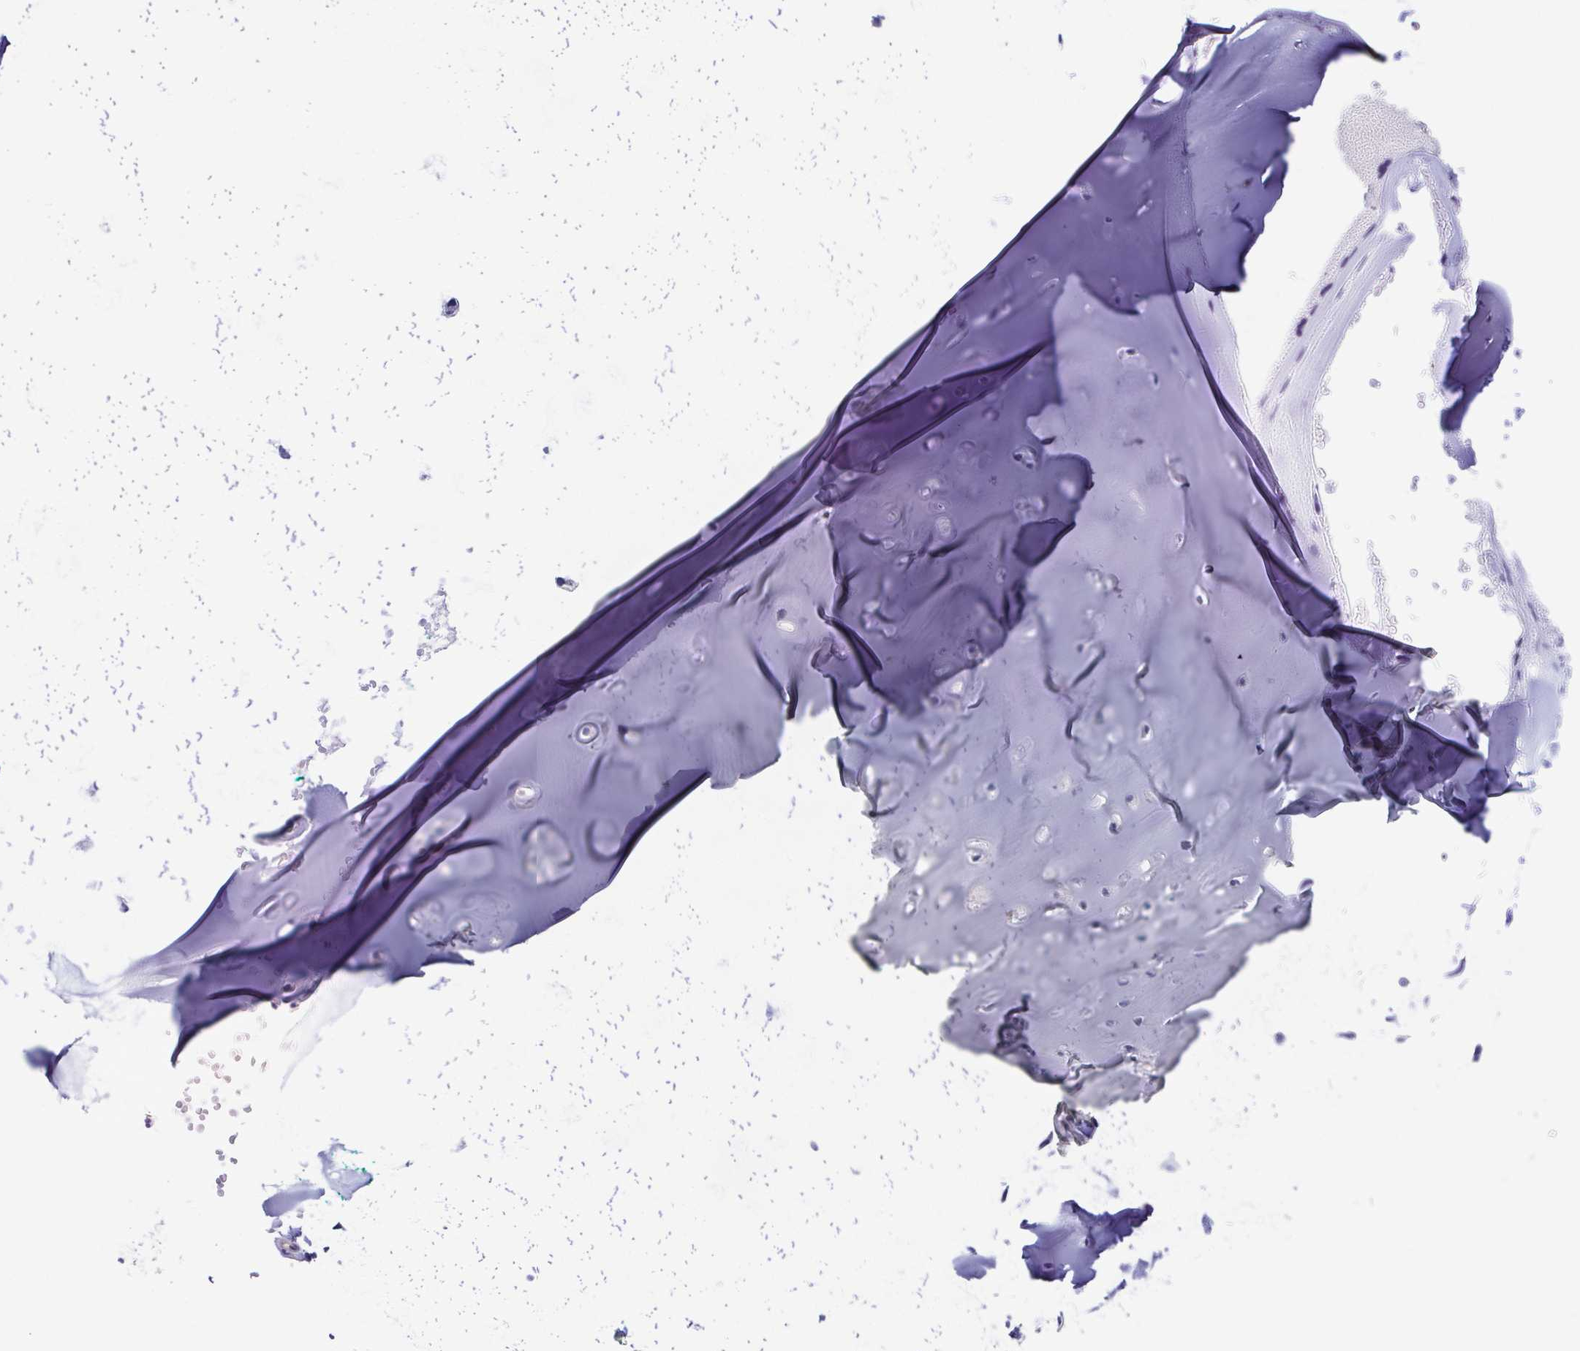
{"staining": {"intensity": "negative", "quantity": "none", "location": "none"}, "tissue": "adipose tissue", "cell_type": "Adipocytes", "image_type": "normal", "snomed": [{"axis": "morphology", "description": "Normal tissue, NOS"}, {"axis": "morphology", "description": "Basal cell carcinoma"}, {"axis": "topography", "description": "Cartilage tissue"}, {"axis": "topography", "description": "Nasopharynx"}, {"axis": "topography", "description": "Oral tissue"}], "caption": "Histopathology image shows no significant protein expression in adipocytes of unremarkable adipose tissue. Brightfield microscopy of immunohistochemistry (IHC) stained with DAB (brown) and hematoxylin (blue), captured at high magnification.", "gene": "ENSG00000275778", "patient": {"sex": "female", "age": 77}}